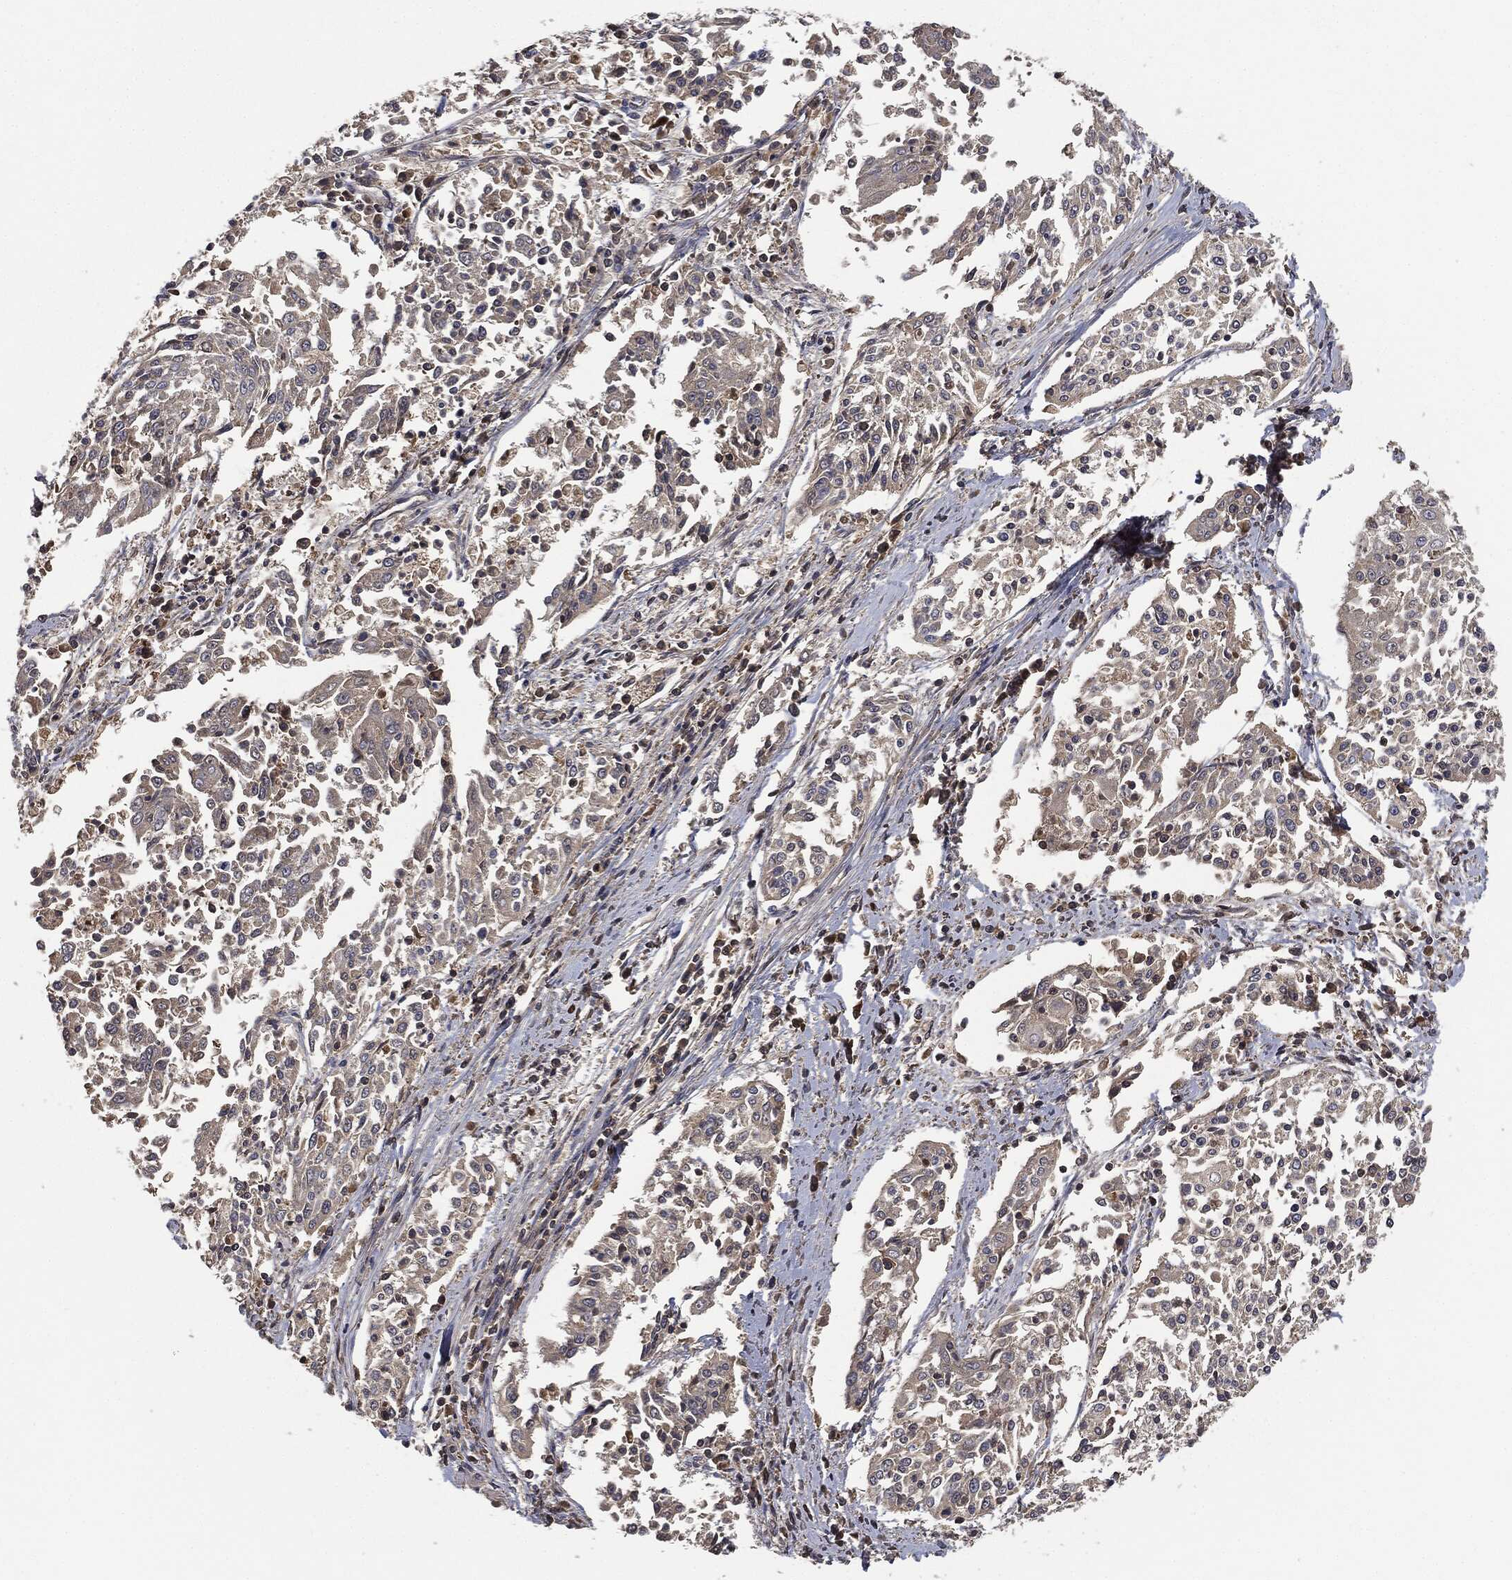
{"staining": {"intensity": "negative", "quantity": "none", "location": "none"}, "tissue": "cervical cancer", "cell_type": "Tumor cells", "image_type": "cancer", "snomed": [{"axis": "morphology", "description": "Squamous cell carcinoma, NOS"}, {"axis": "topography", "description": "Cervix"}], "caption": "A micrograph of cervical squamous cell carcinoma stained for a protein shows no brown staining in tumor cells.", "gene": "ERBIN", "patient": {"sex": "female", "age": 41}}